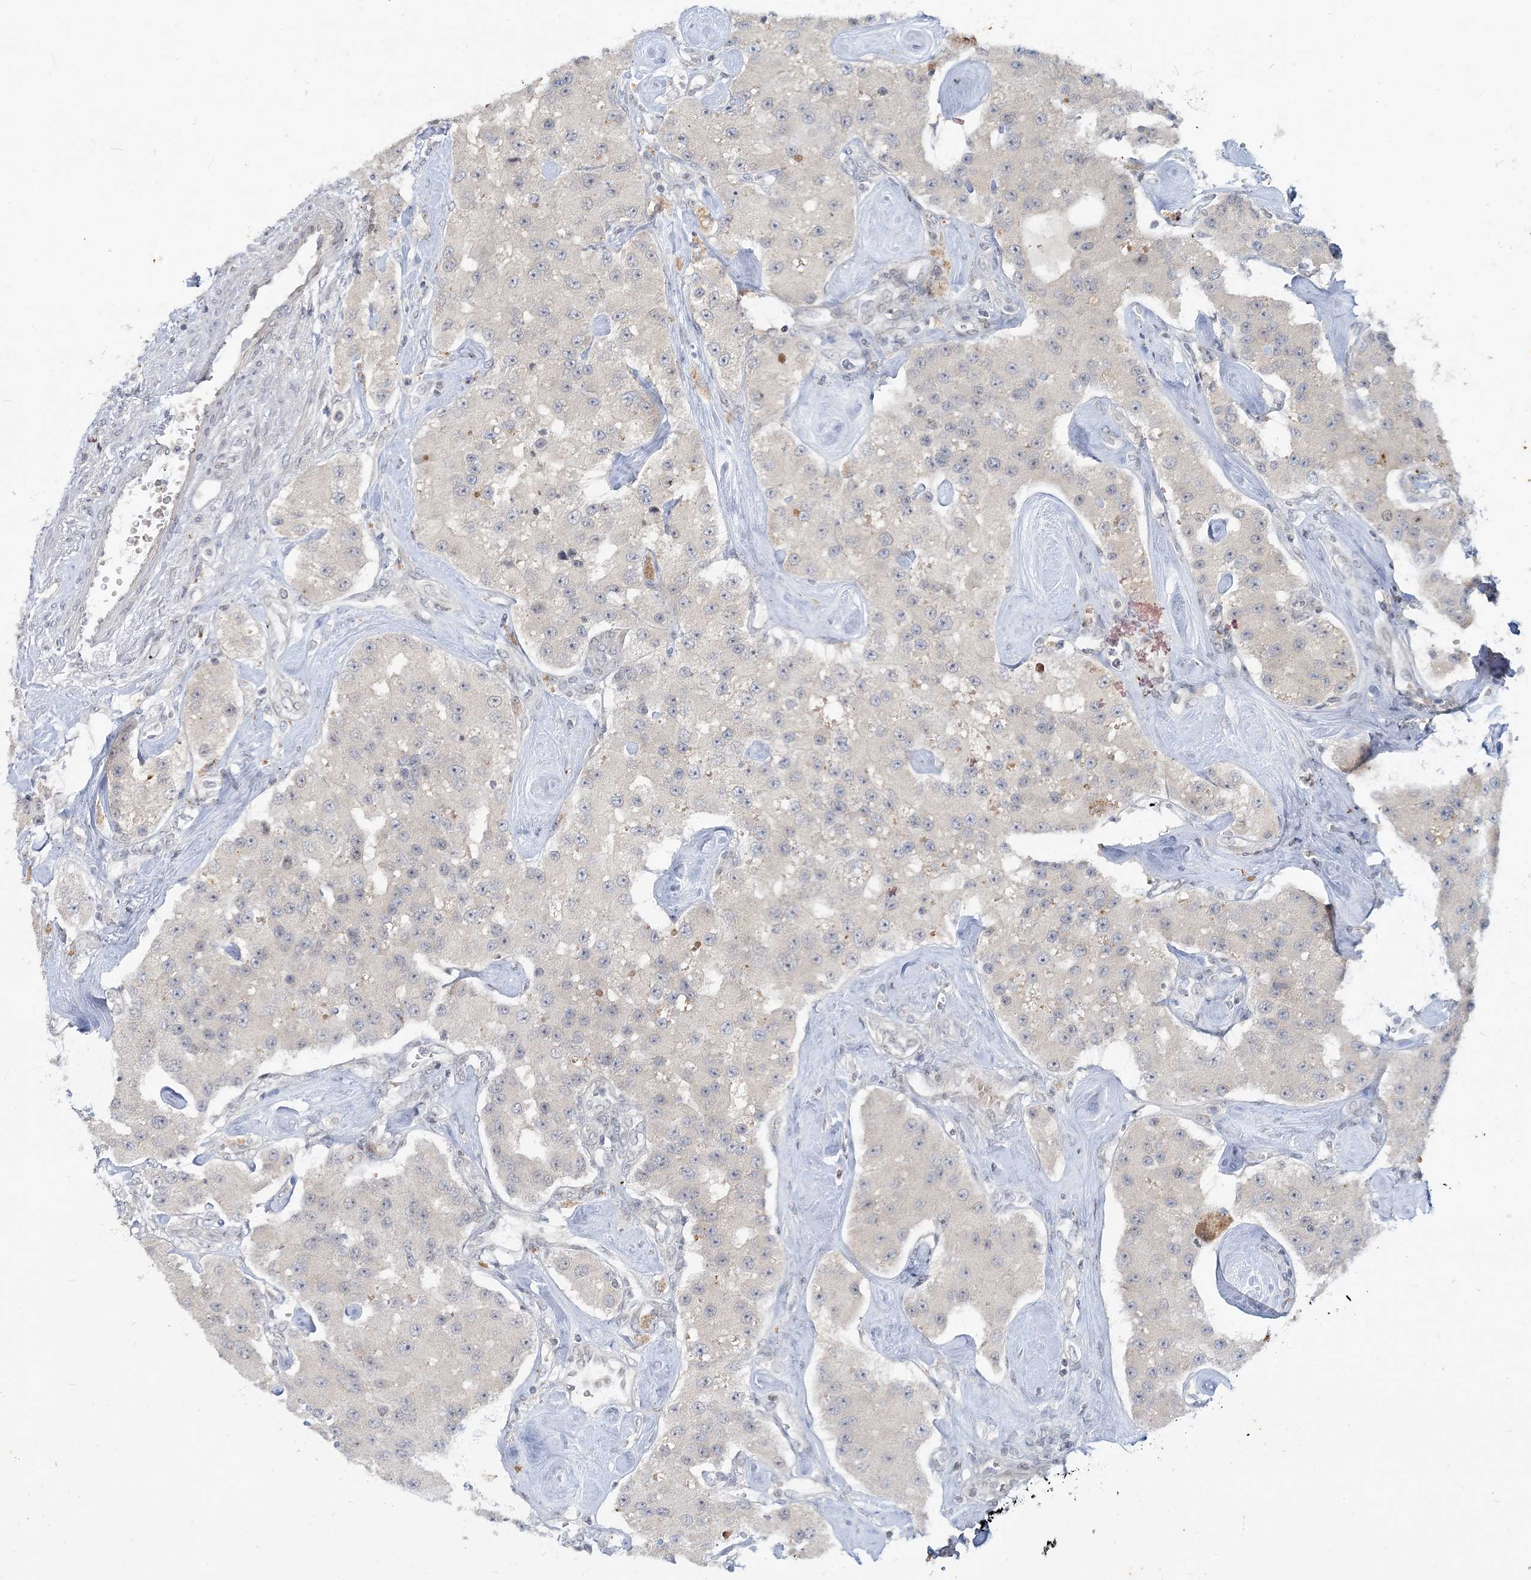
{"staining": {"intensity": "negative", "quantity": "none", "location": "none"}, "tissue": "carcinoid", "cell_type": "Tumor cells", "image_type": "cancer", "snomed": [{"axis": "morphology", "description": "Carcinoid, malignant, NOS"}, {"axis": "topography", "description": "Pancreas"}], "caption": "Tumor cells show no significant staining in carcinoid (malignant).", "gene": "LEXM", "patient": {"sex": "male", "age": 41}}